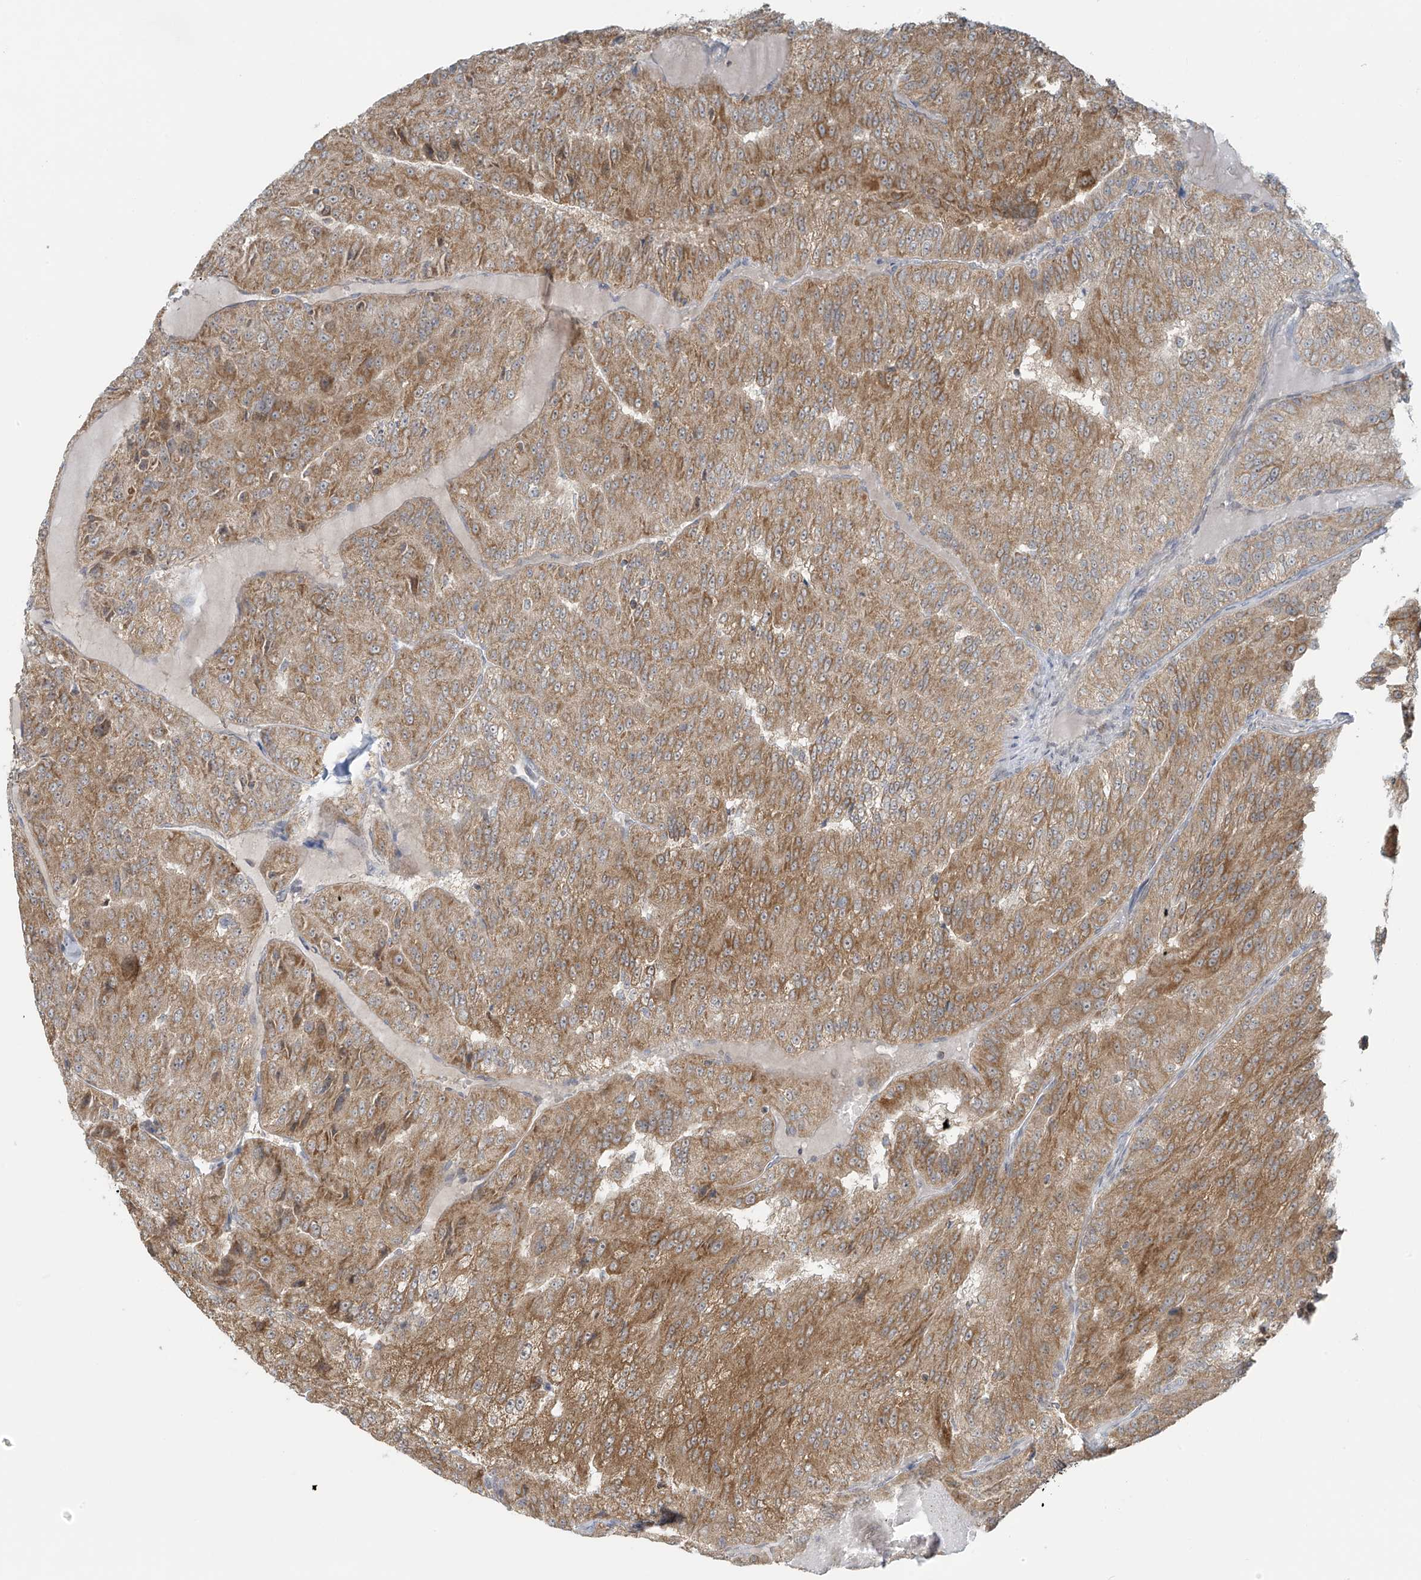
{"staining": {"intensity": "moderate", "quantity": ">75%", "location": "cytoplasmic/membranous"}, "tissue": "renal cancer", "cell_type": "Tumor cells", "image_type": "cancer", "snomed": [{"axis": "morphology", "description": "Adenocarcinoma, NOS"}, {"axis": "topography", "description": "Kidney"}], "caption": "A brown stain labels moderate cytoplasmic/membranous staining of a protein in human renal cancer (adenocarcinoma) tumor cells.", "gene": "HDDC2", "patient": {"sex": "female", "age": 63}}